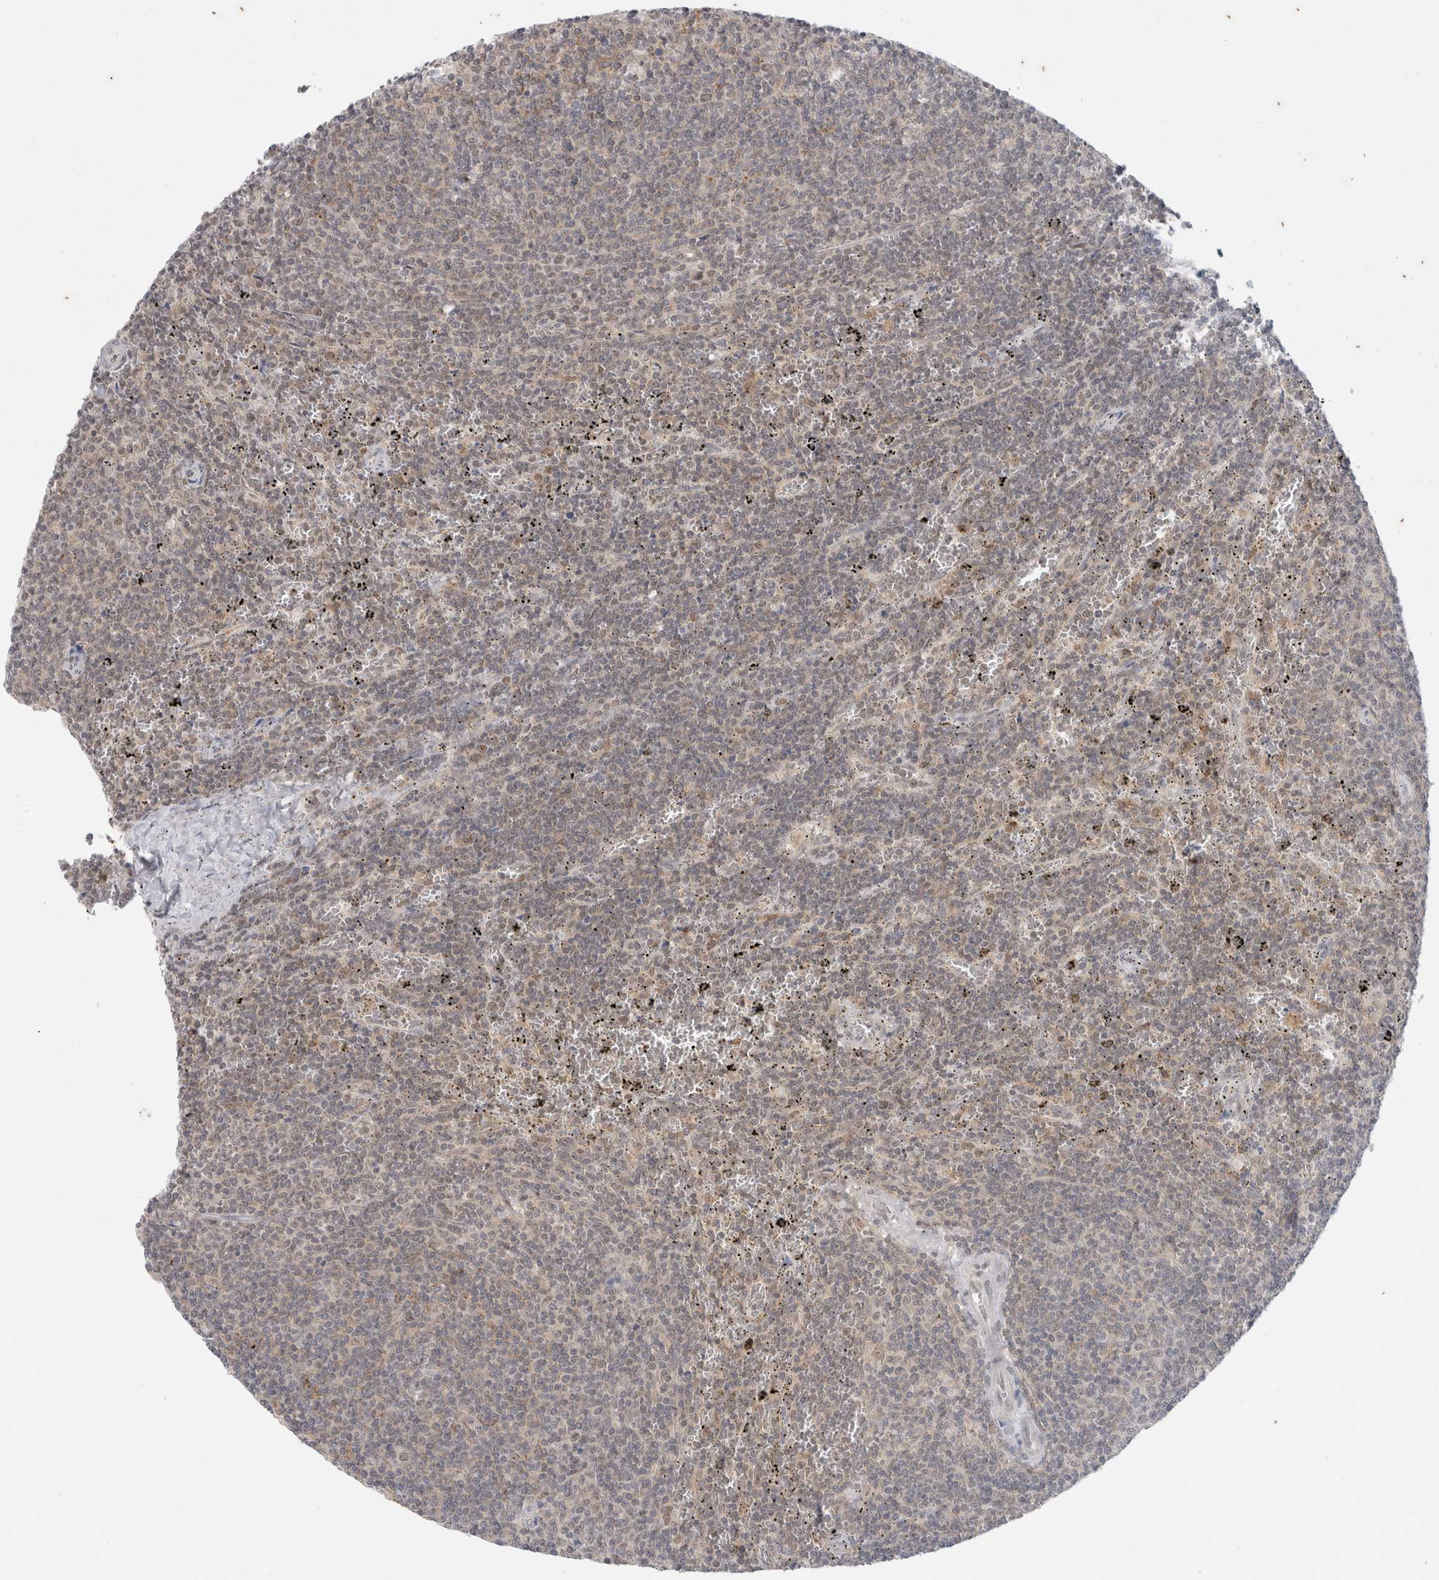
{"staining": {"intensity": "weak", "quantity": "25%-75%", "location": "nuclear"}, "tissue": "lymphoma", "cell_type": "Tumor cells", "image_type": "cancer", "snomed": [{"axis": "morphology", "description": "Malignant lymphoma, non-Hodgkin's type, Low grade"}, {"axis": "topography", "description": "Spleen"}], "caption": "Human malignant lymphoma, non-Hodgkin's type (low-grade) stained for a protein (brown) reveals weak nuclear positive positivity in about 25%-75% of tumor cells.", "gene": "FBXO42", "patient": {"sex": "female", "age": 50}}